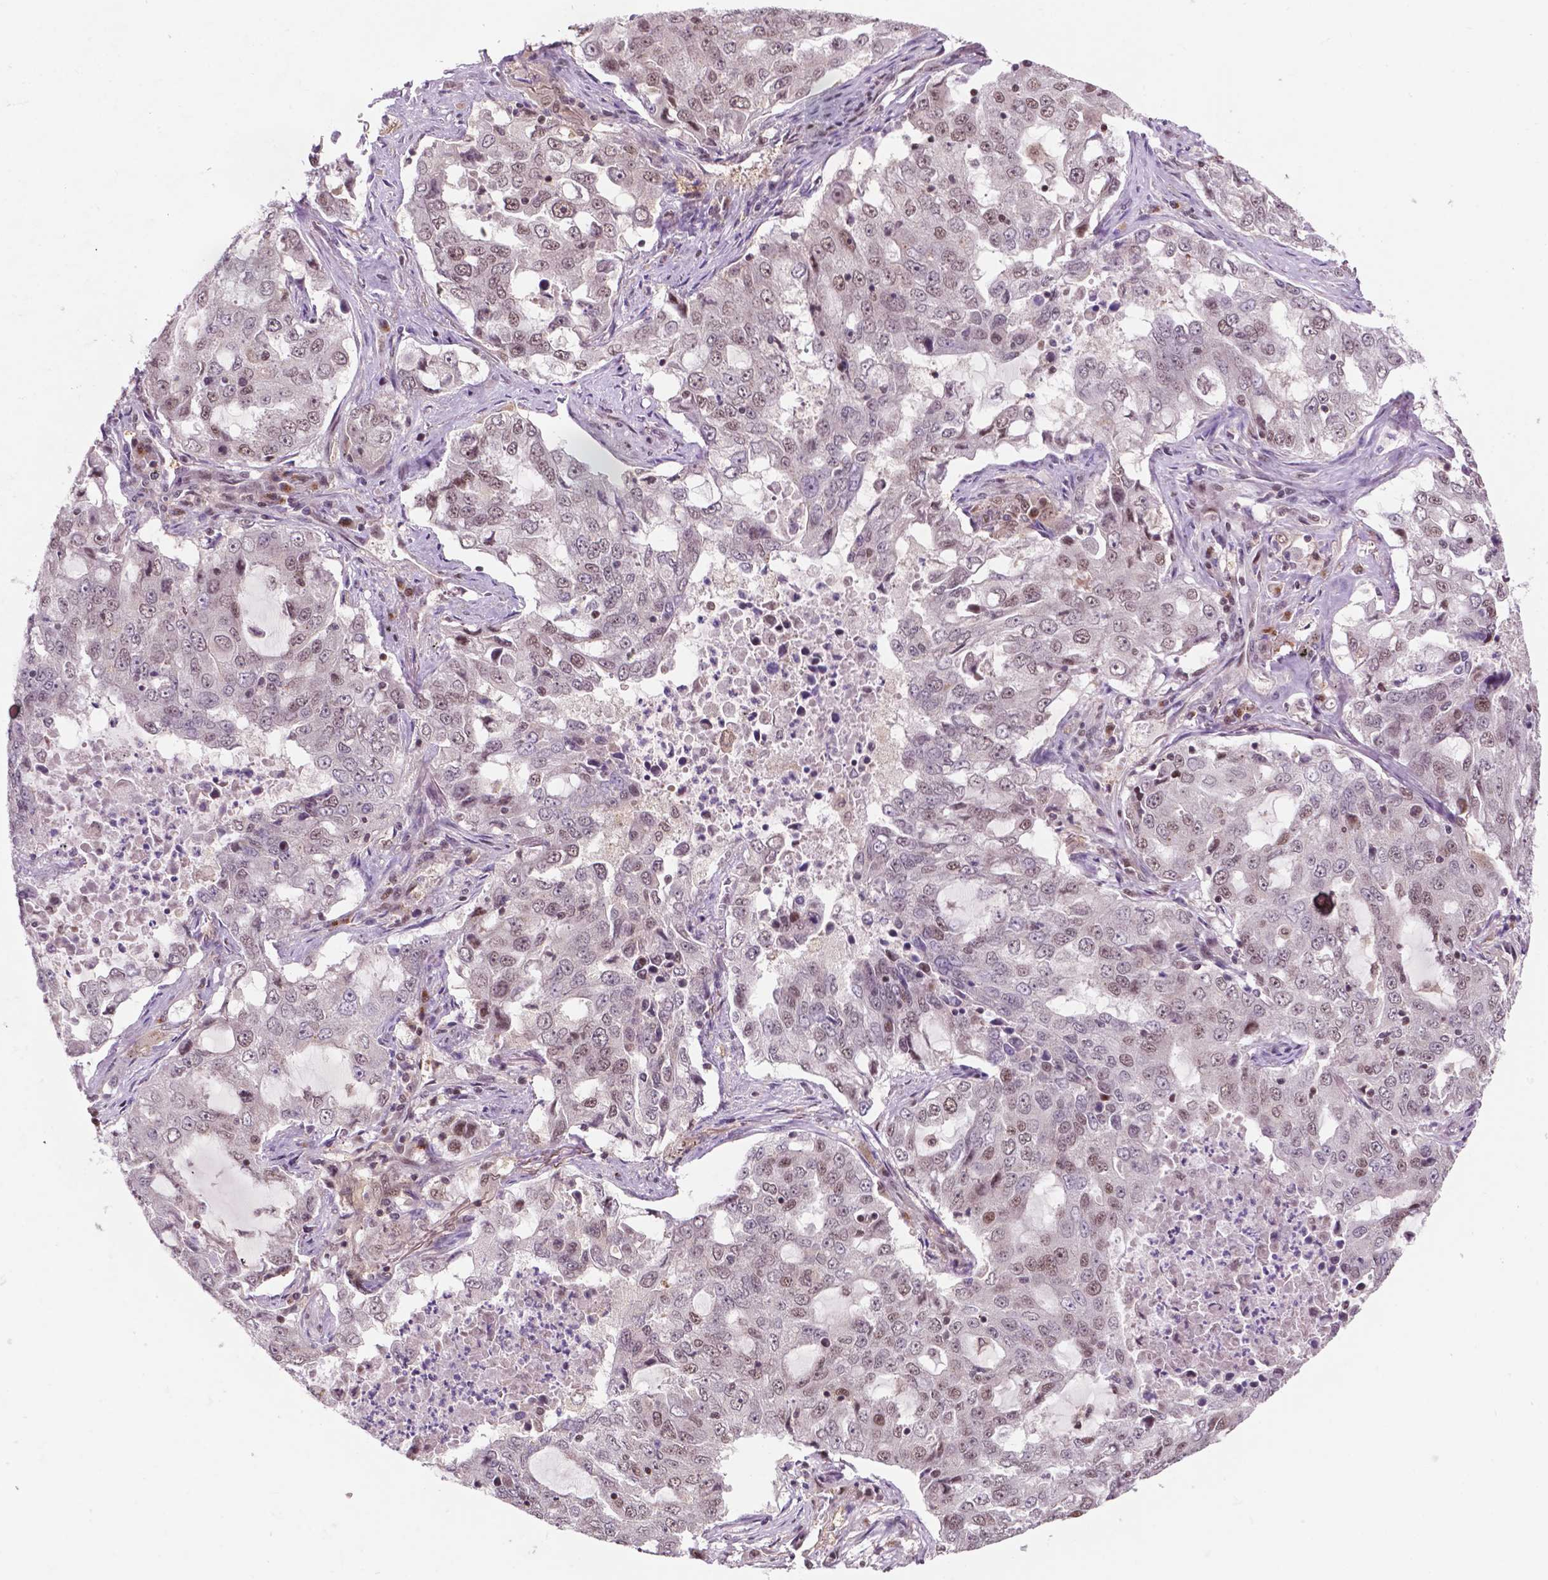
{"staining": {"intensity": "weak", "quantity": "25%-75%", "location": "nuclear"}, "tissue": "lung cancer", "cell_type": "Tumor cells", "image_type": "cancer", "snomed": [{"axis": "morphology", "description": "Adenocarcinoma, NOS"}, {"axis": "topography", "description": "Lung"}], "caption": "Adenocarcinoma (lung) was stained to show a protein in brown. There is low levels of weak nuclear expression in approximately 25%-75% of tumor cells. The staining was performed using DAB (3,3'-diaminobenzidine), with brown indicating positive protein expression. Nuclei are stained blue with hematoxylin.", "gene": "PER2", "patient": {"sex": "female", "age": 61}}